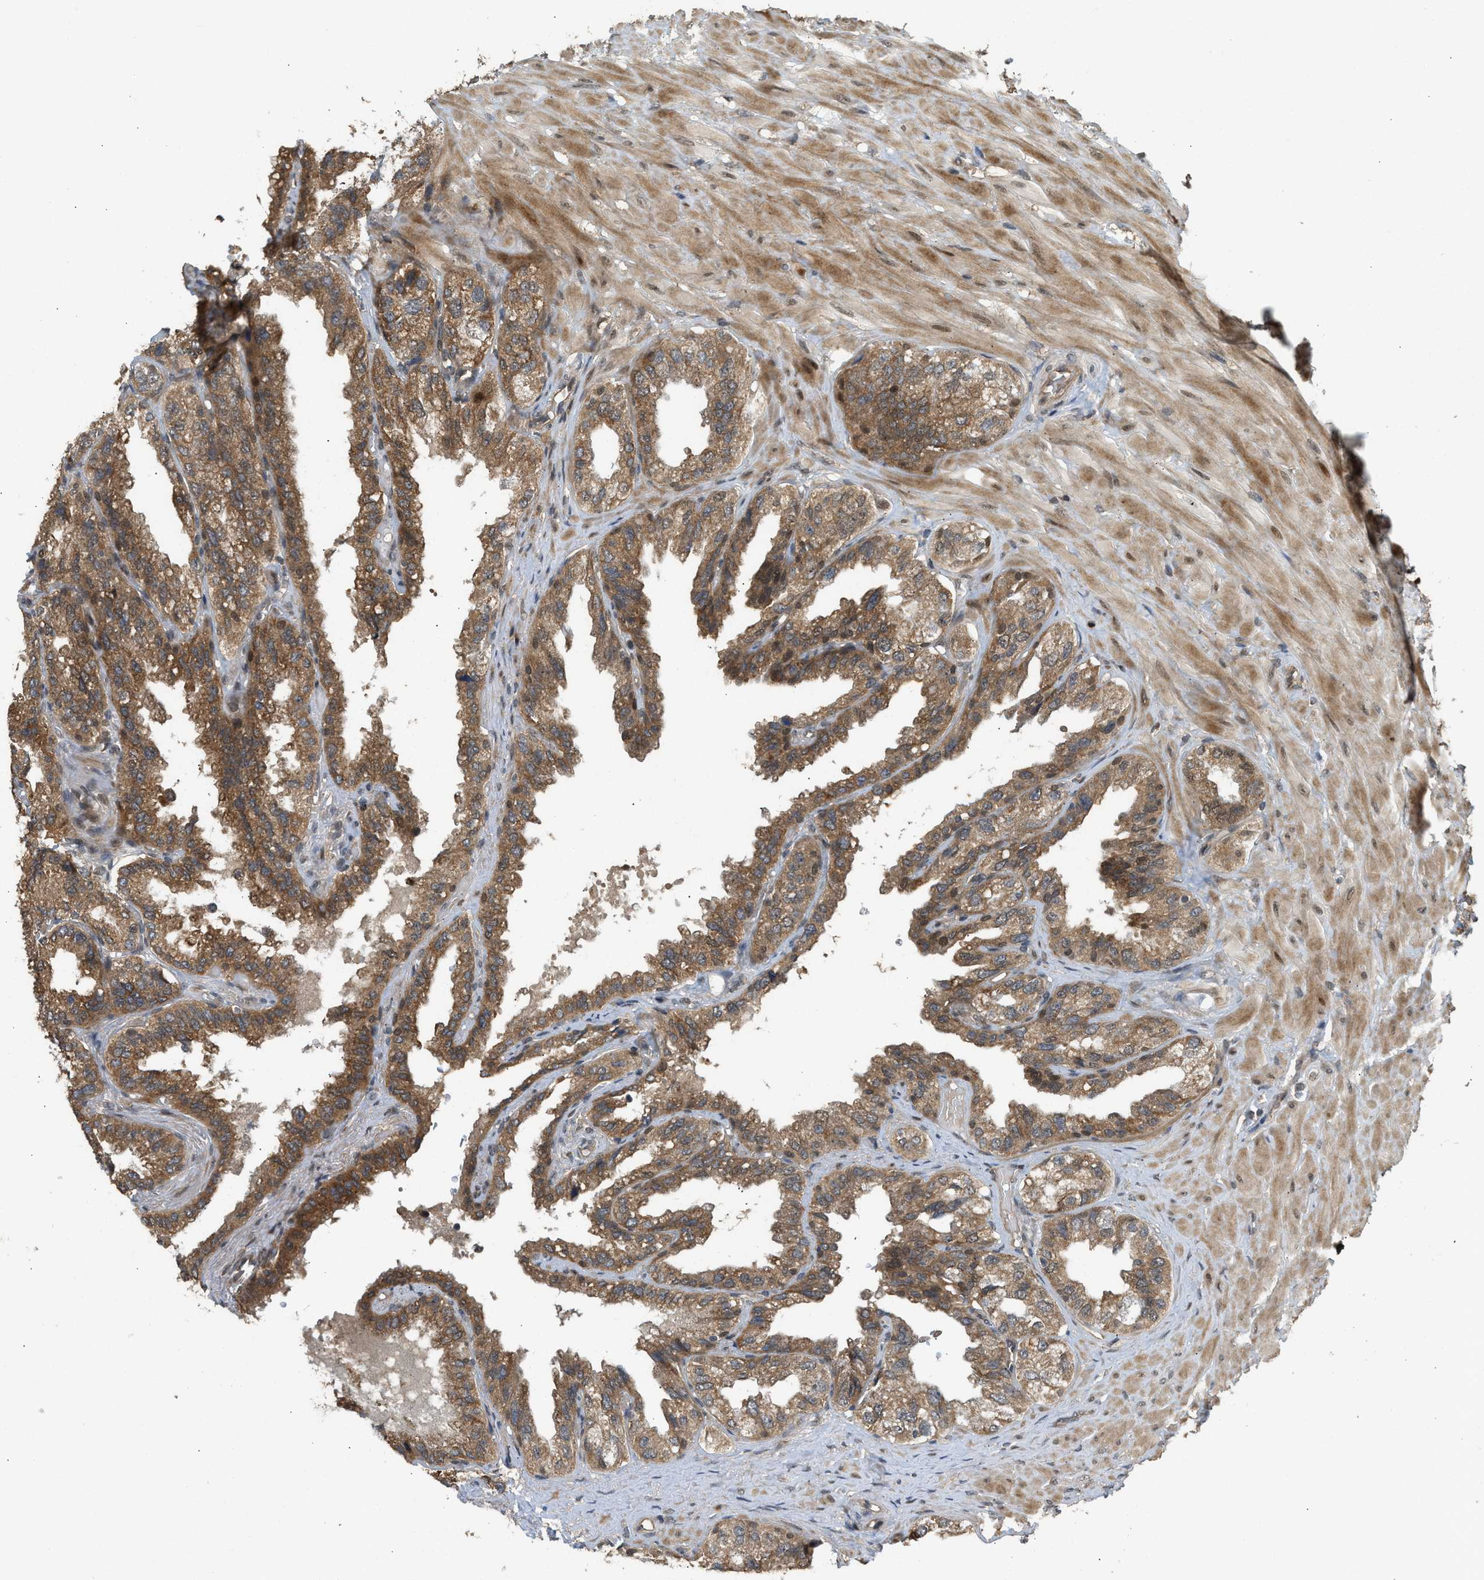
{"staining": {"intensity": "moderate", "quantity": ">75%", "location": "cytoplasmic/membranous"}, "tissue": "seminal vesicle", "cell_type": "Glandular cells", "image_type": "normal", "snomed": [{"axis": "morphology", "description": "Normal tissue, NOS"}, {"axis": "topography", "description": "Seminal veicle"}], "caption": "This image displays immunohistochemistry (IHC) staining of unremarkable seminal vesicle, with medium moderate cytoplasmic/membranous positivity in about >75% of glandular cells.", "gene": "GET1", "patient": {"sex": "male", "age": 68}}